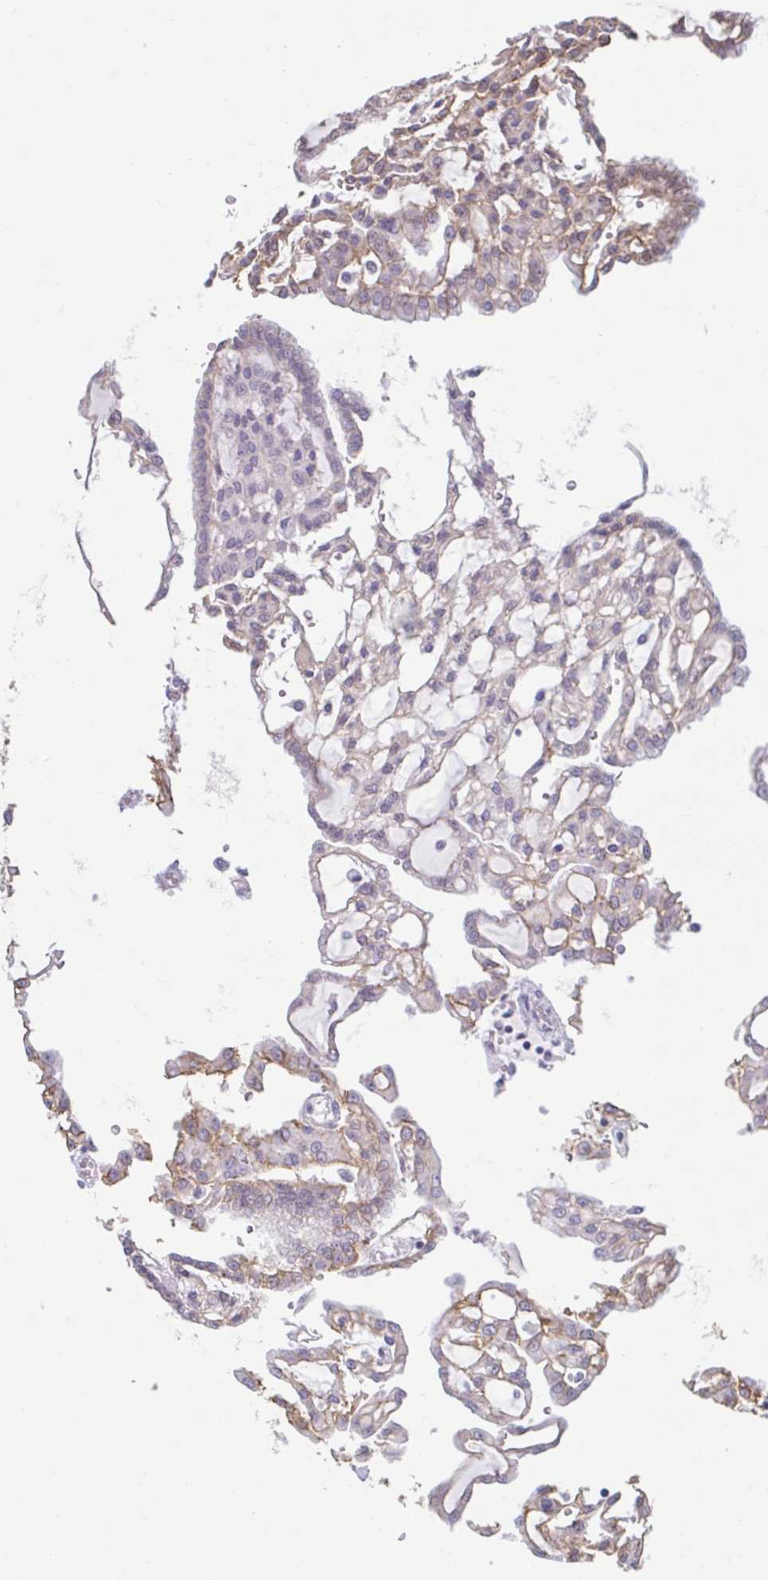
{"staining": {"intensity": "moderate", "quantity": "<25%", "location": "cytoplasmic/membranous"}, "tissue": "renal cancer", "cell_type": "Tumor cells", "image_type": "cancer", "snomed": [{"axis": "morphology", "description": "Adenocarcinoma, NOS"}, {"axis": "topography", "description": "Kidney"}], "caption": "Human renal cancer stained with a protein marker reveals moderate staining in tumor cells.", "gene": "CDH19", "patient": {"sex": "male", "age": 63}}